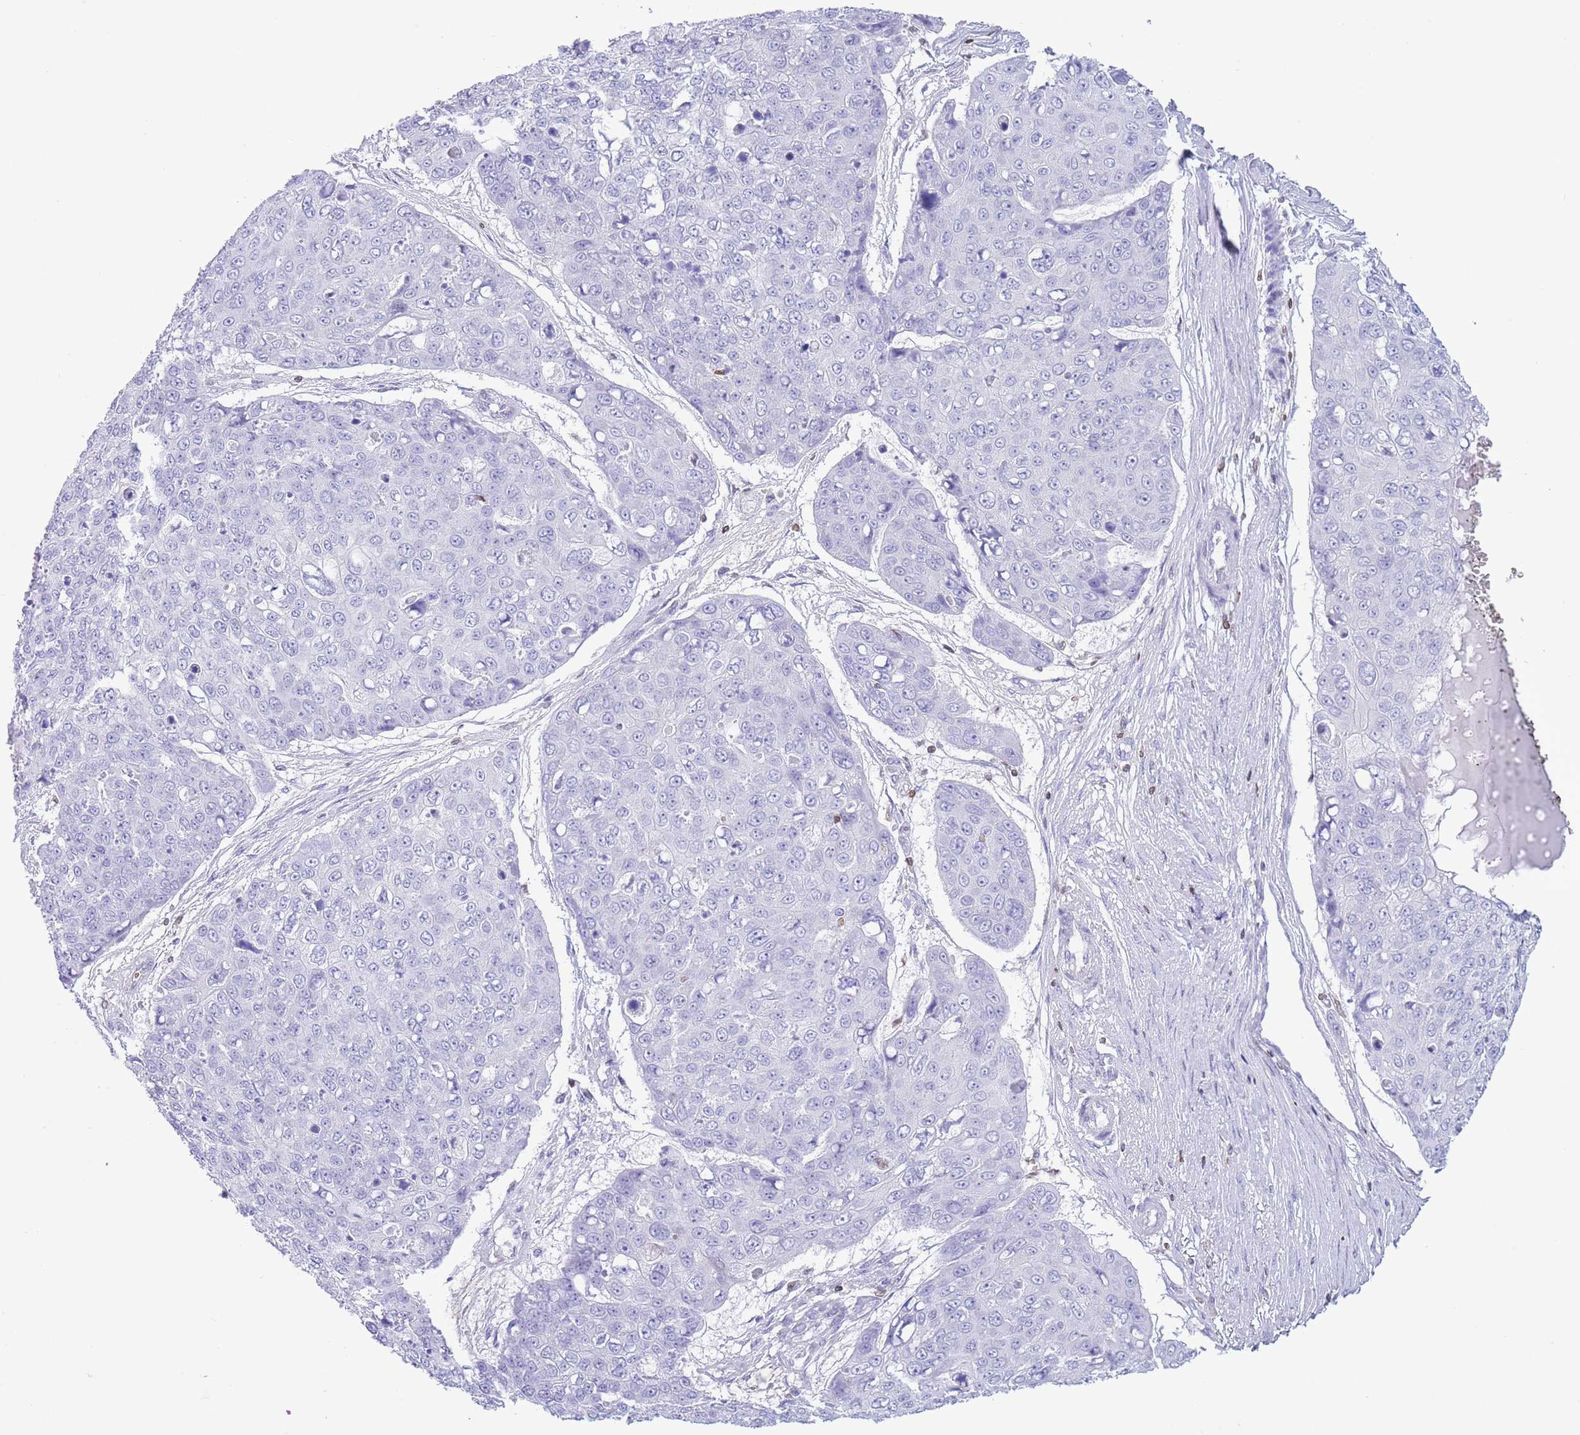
{"staining": {"intensity": "negative", "quantity": "none", "location": "none"}, "tissue": "skin cancer", "cell_type": "Tumor cells", "image_type": "cancer", "snomed": [{"axis": "morphology", "description": "Squamous cell carcinoma, NOS"}, {"axis": "topography", "description": "Skin"}], "caption": "The image exhibits no significant expression in tumor cells of skin squamous cell carcinoma.", "gene": "LBR", "patient": {"sex": "male", "age": 71}}